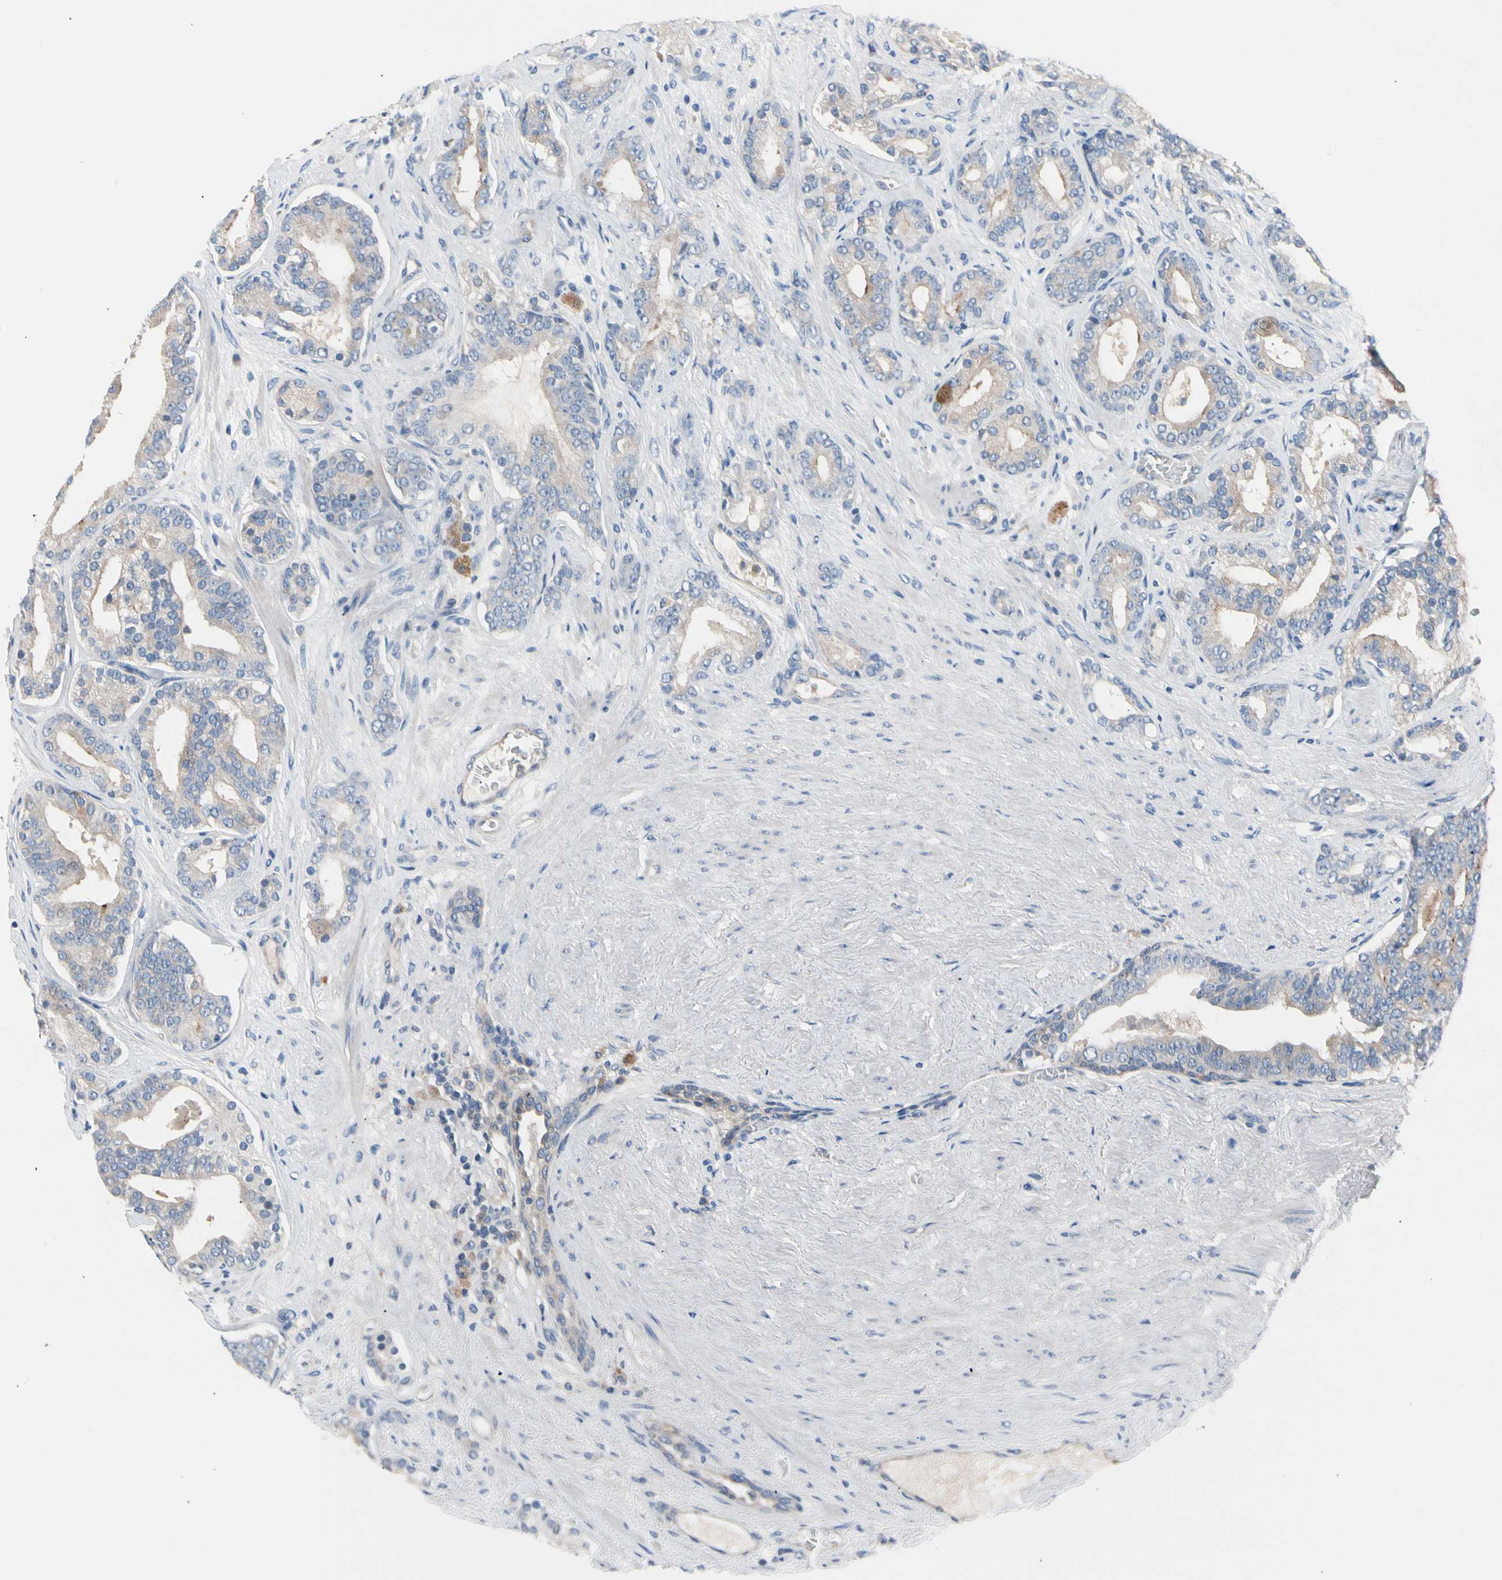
{"staining": {"intensity": "weak", "quantity": "25%-75%", "location": "cytoplasmic/membranous"}, "tissue": "prostate cancer", "cell_type": "Tumor cells", "image_type": "cancer", "snomed": [{"axis": "morphology", "description": "Adenocarcinoma, Low grade"}, {"axis": "topography", "description": "Prostate"}], "caption": "Immunohistochemistry (DAB) staining of human prostate cancer reveals weak cytoplasmic/membranous protein positivity in approximately 25%-75% of tumor cells.", "gene": "CASQ1", "patient": {"sex": "male", "age": 63}}